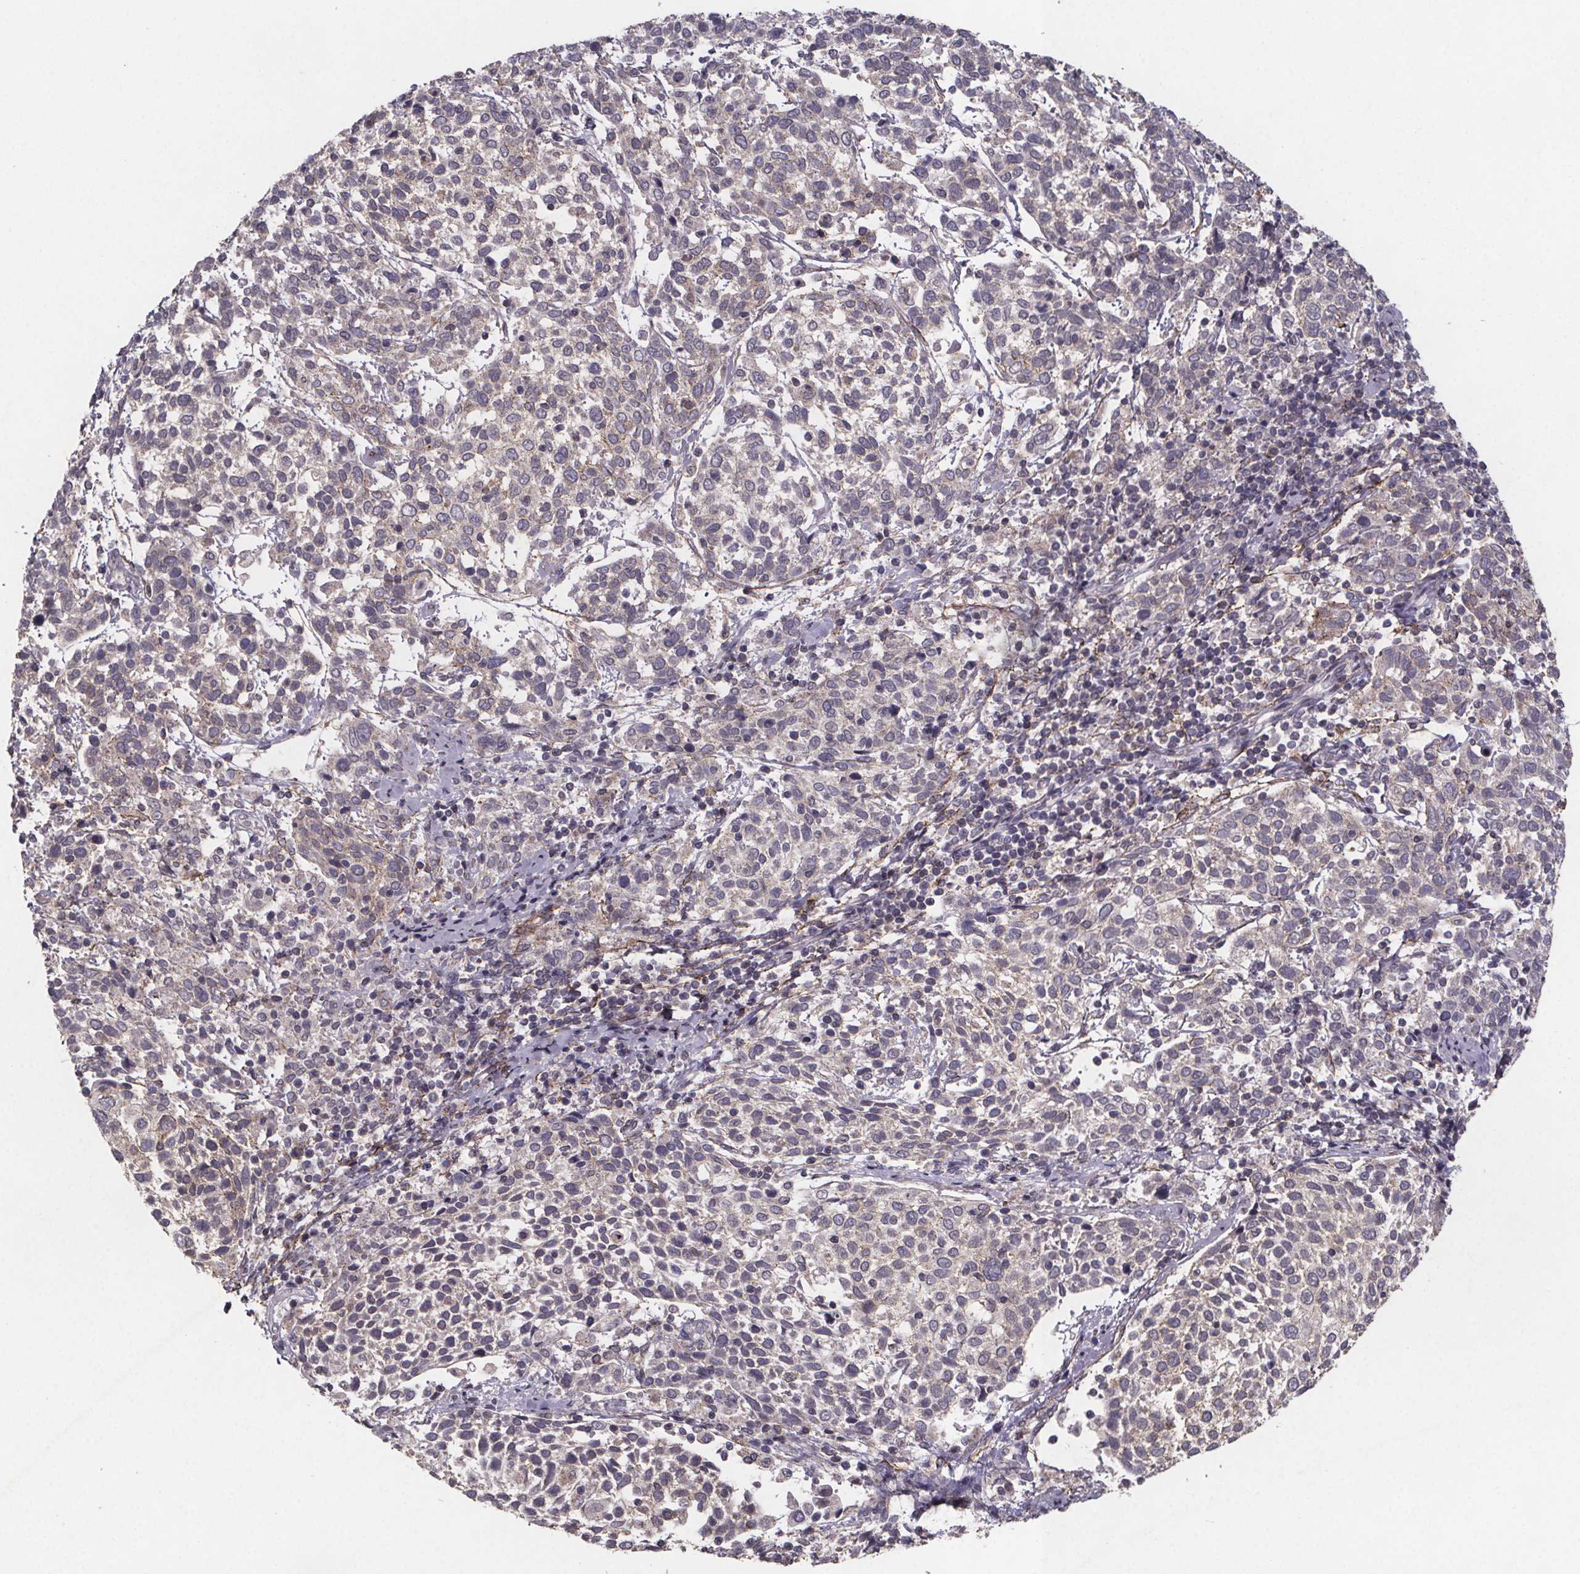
{"staining": {"intensity": "negative", "quantity": "none", "location": "none"}, "tissue": "cervical cancer", "cell_type": "Tumor cells", "image_type": "cancer", "snomed": [{"axis": "morphology", "description": "Squamous cell carcinoma, NOS"}, {"axis": "topography", "description": "Cervix"}], "caption": "This is an IHC photomicrograph of human cervical cancer. There is no positivity in tumor cells.", "gene": "PALLD", "patient": {"sex": "female", "age": 61}}